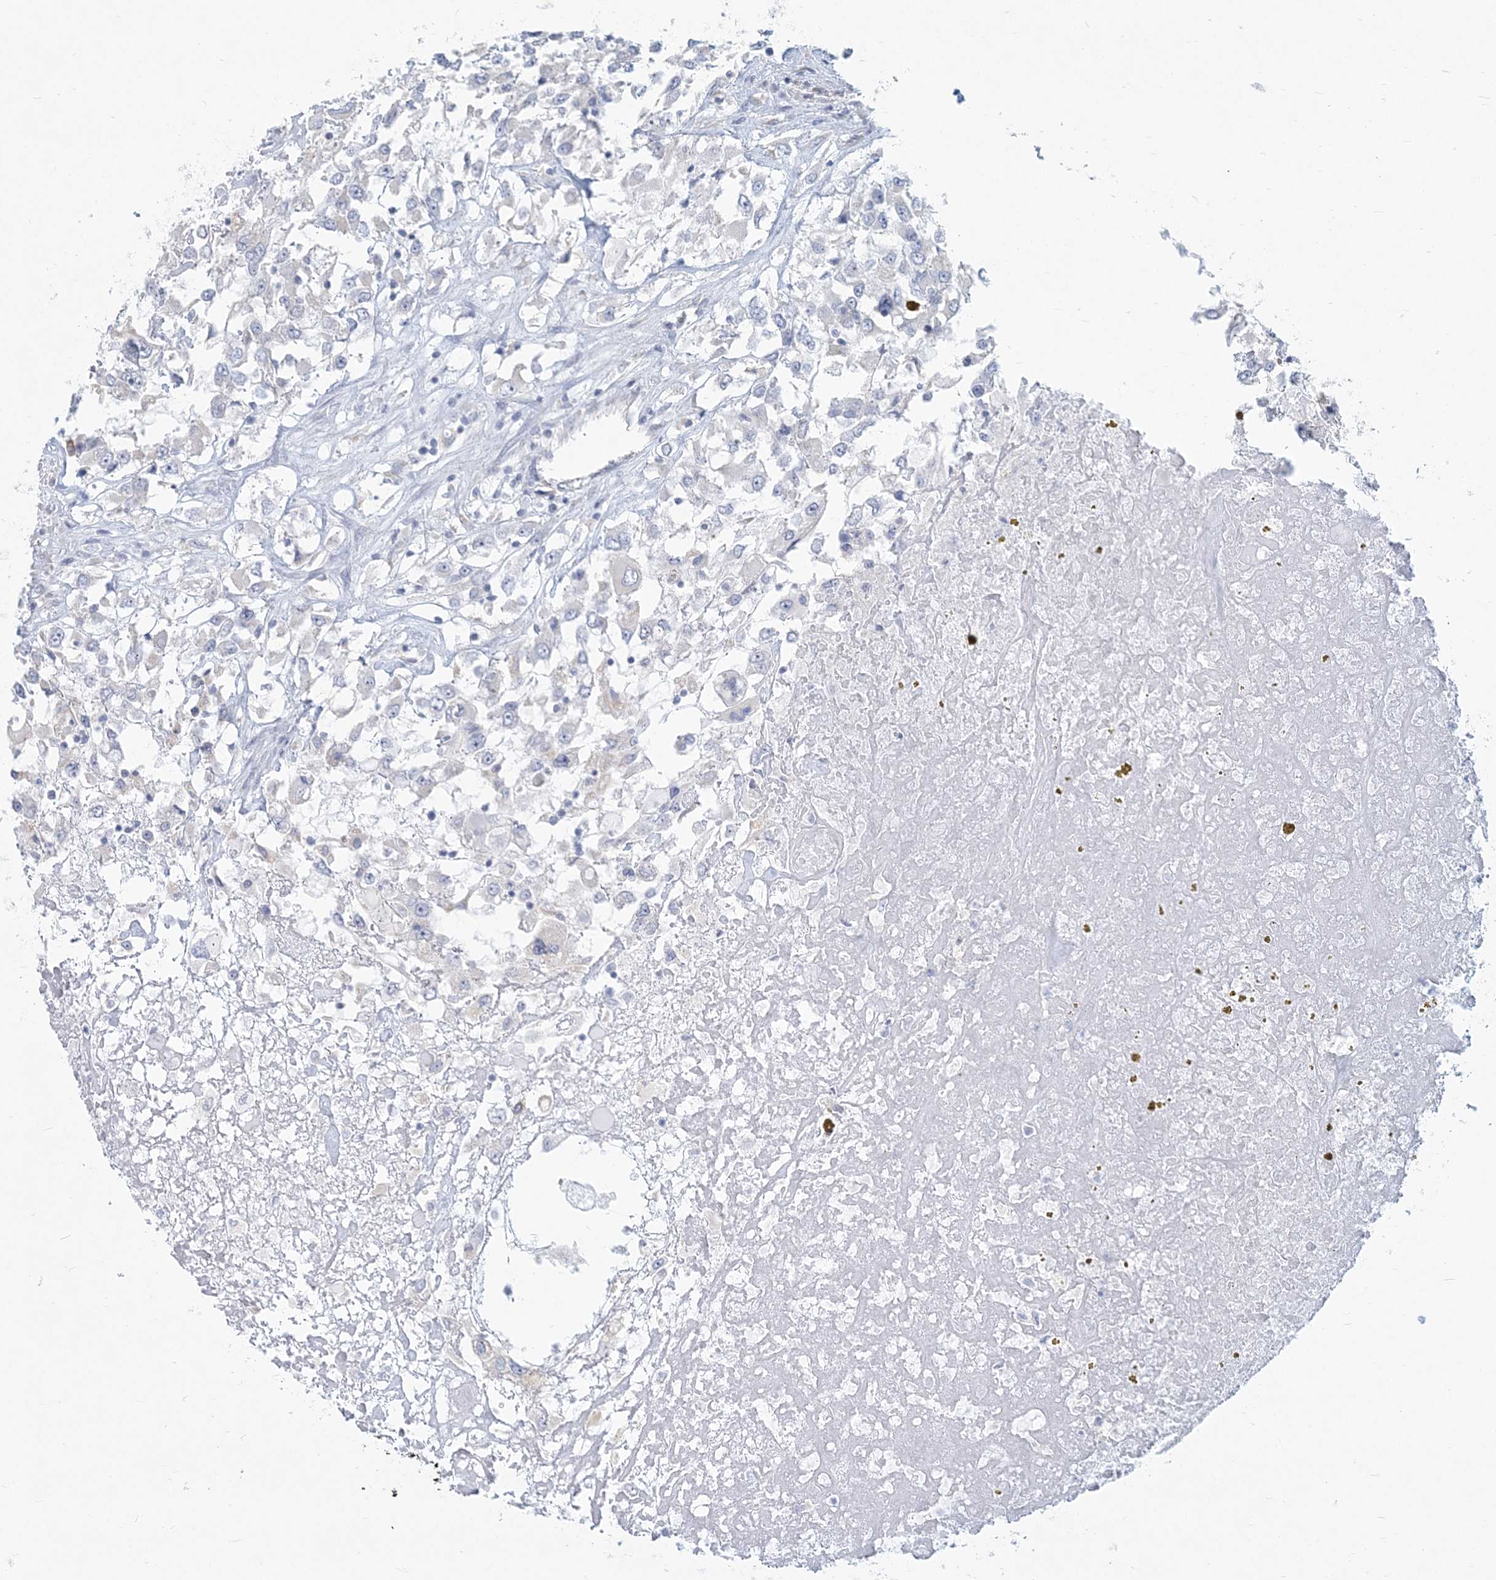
{"staining": {"intensity": "negative", "quantity": "none", "location": "none"}, "tissue": "renal cancer", "cell_type": "Tumor cells", "image_type": "cancer", "snomed": [{"axis": "morphology", "description": "Adenocarcinoma, NOS"}, {"axis": "topography", "description": "Kidney"}], "caption": "Tumor cells are negative for protein expression in human renal cancer.", "gene": "CSN1S1", "patient": {"sex": "female", "age": 52}}